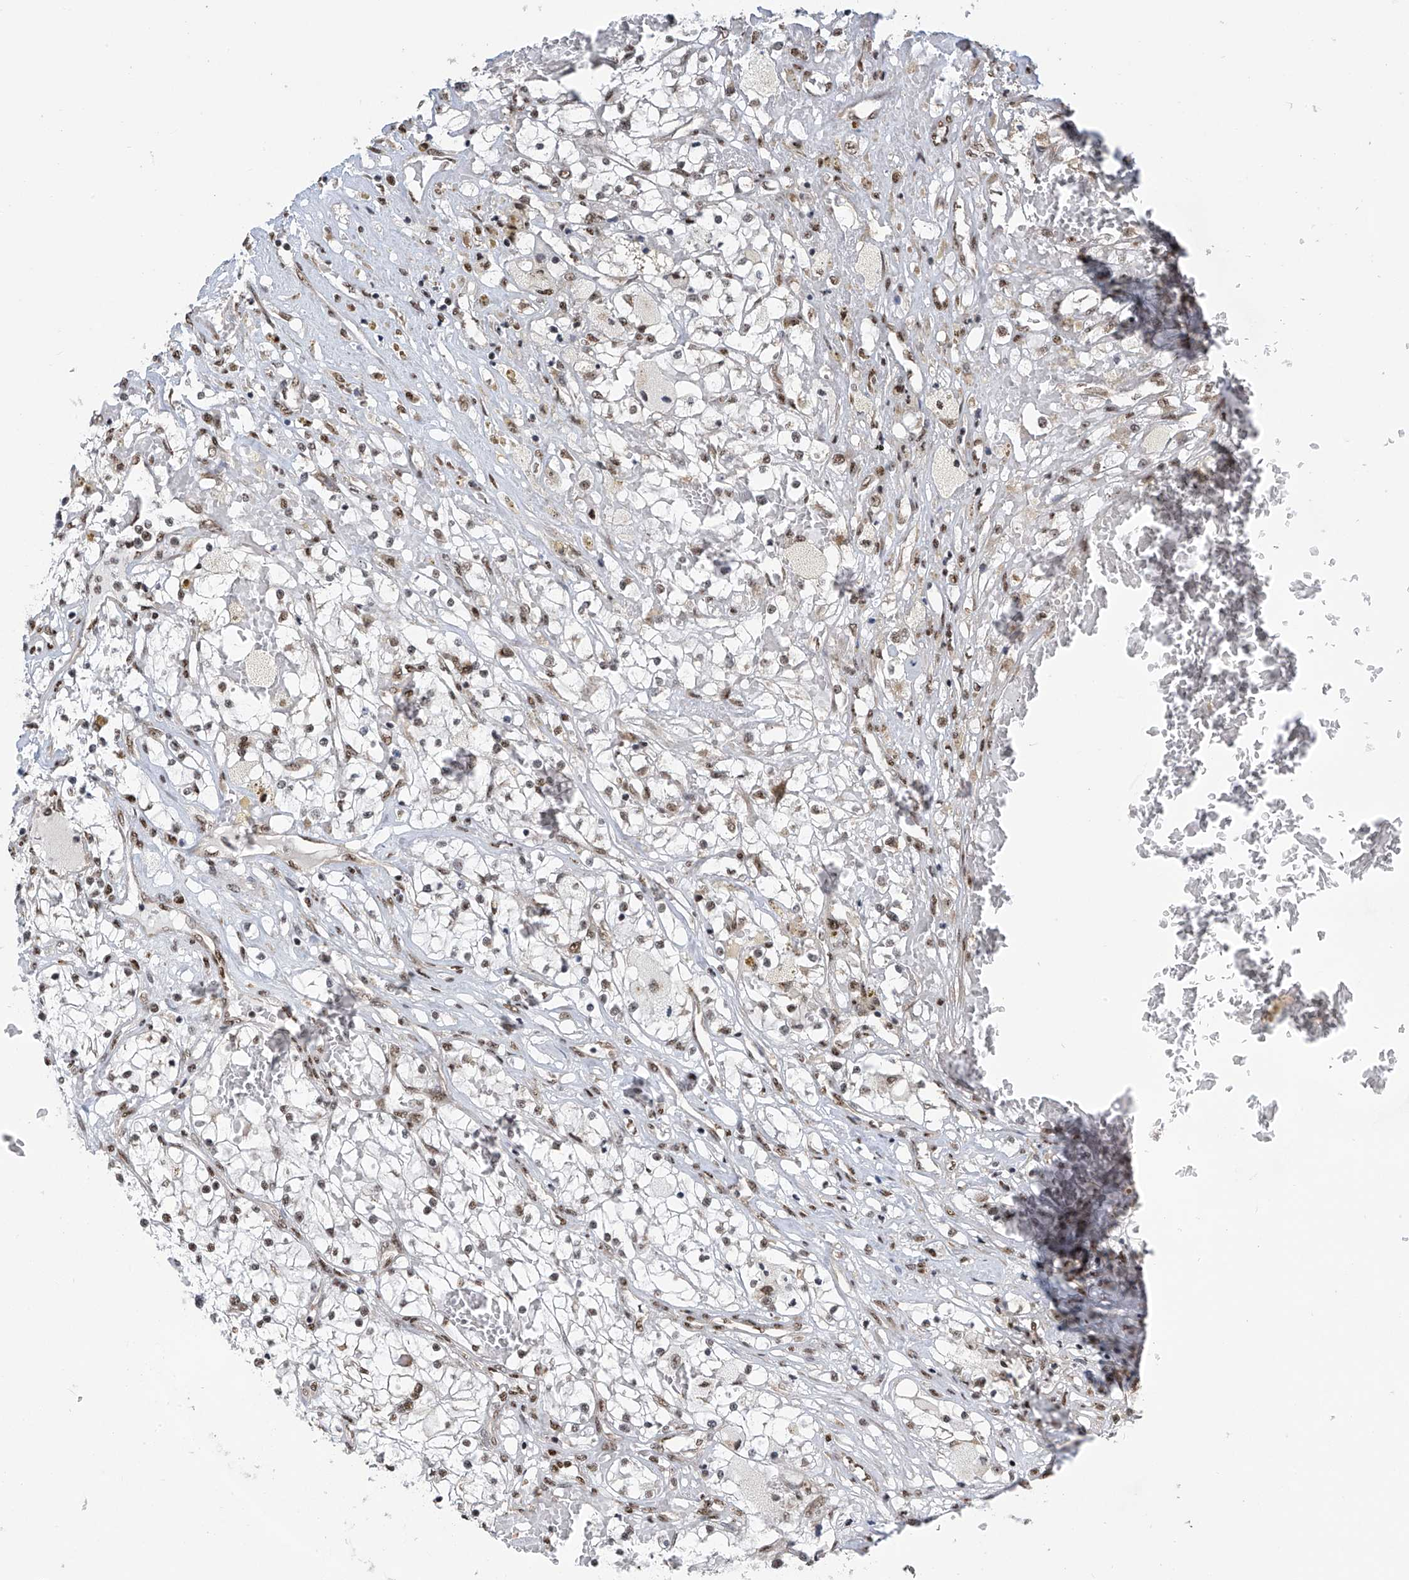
{"staining": {"intensity": "weak", "quantity": ">75%", "location": "nuclear"}, "tissue": "renal cancer", "cell_type": "Tumor cells", "image_type": "cancer", "snomed": [{"axis": "morphology", "description": "Normal tissue, NOS"}, {"axis": "morphology", "description": "Adenocarcinoma, NOS"}, {"axis": "topography", "description": "Kidney"}], "caption": "Renal adenocarcinoma stained for a protein shows weak nuclear positivity in tumor cells. The staining was performed using DAB (3,3'-diaminobenzidine) to visualize the protein expression in brown, while the nuclei were stained in blue with hematoxylin (Magnification: 20x).", "gene": "APLF", "patient": {"sex": "male", "age": 68}}